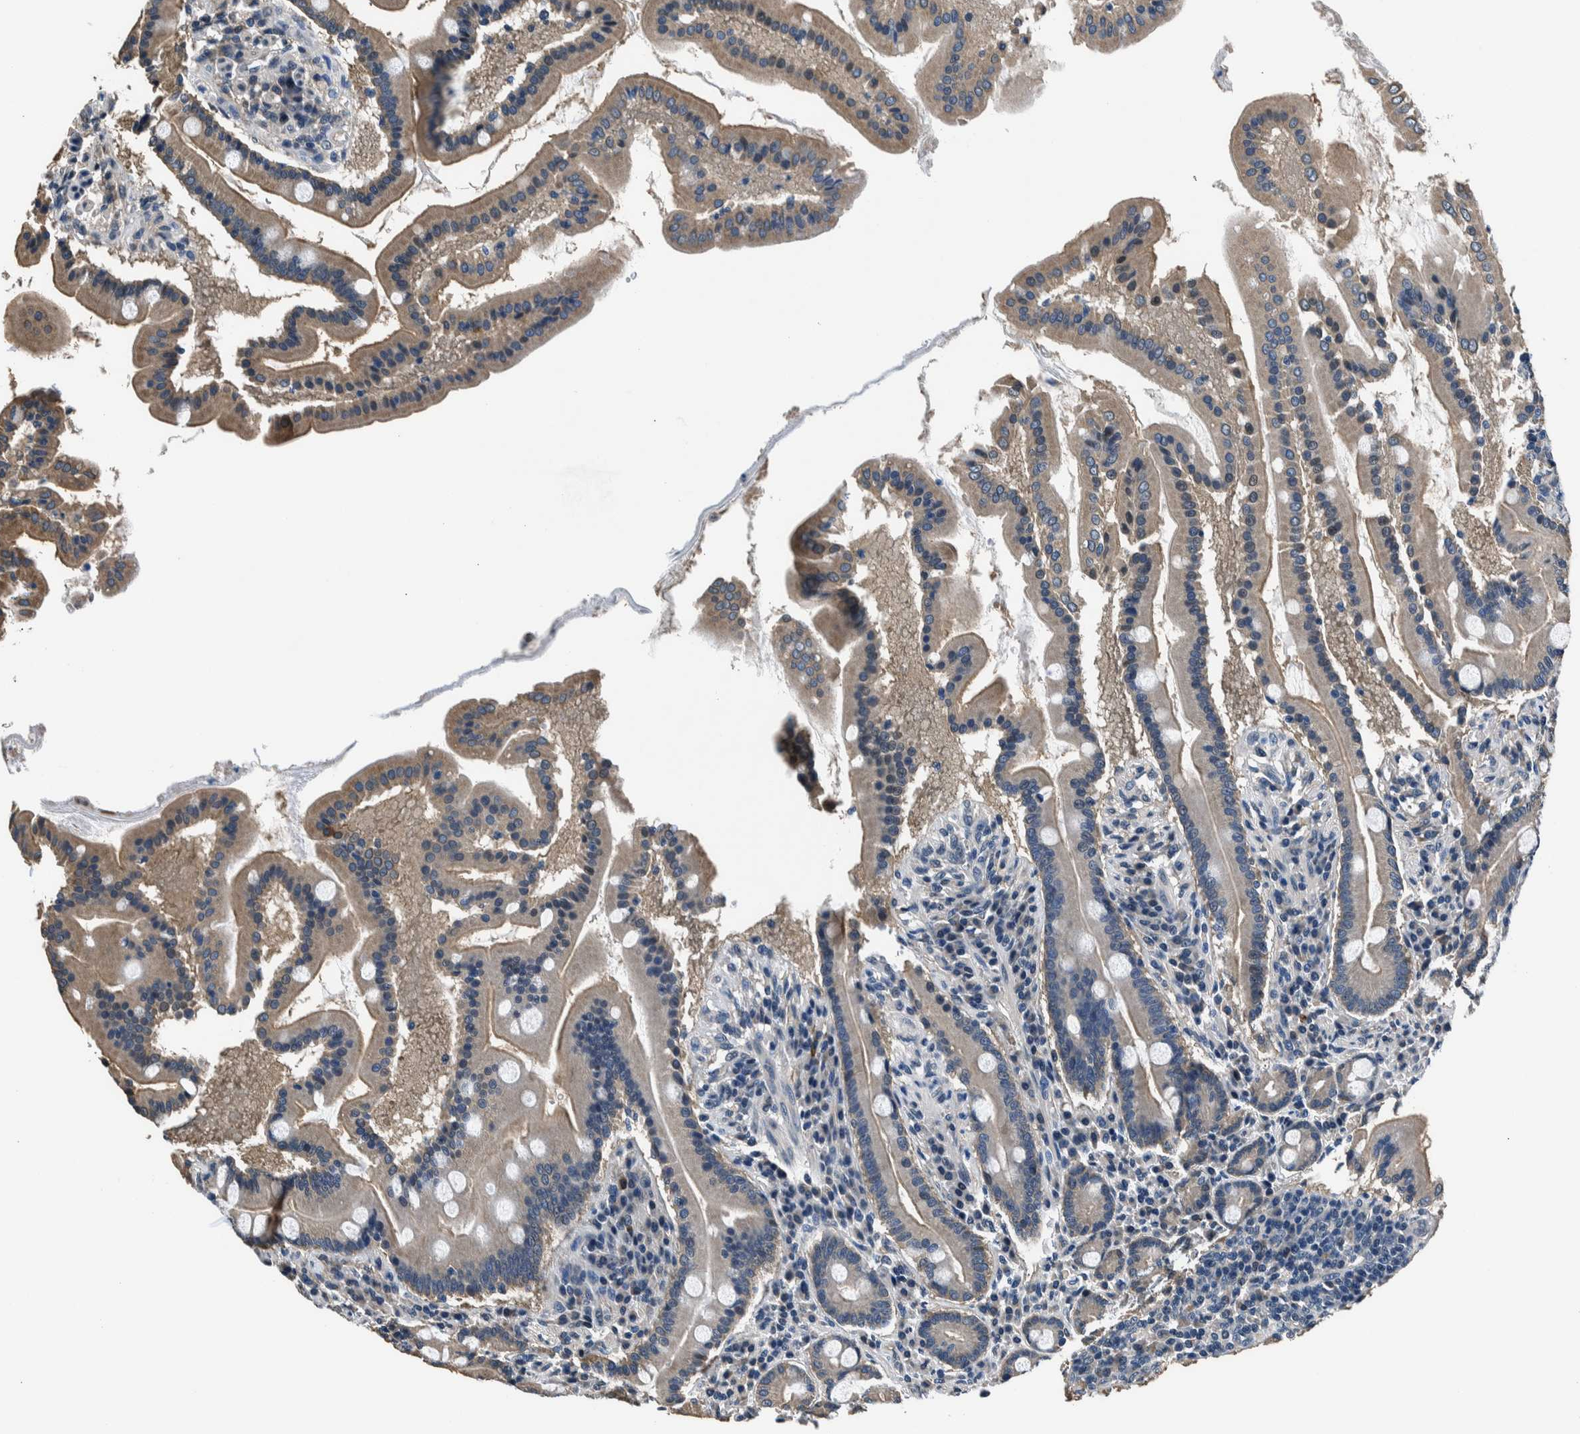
{"staining": {"intensity": "moderate", "quantity": "25%-75%", "location": "cytoplasmic/membranous"}, "tissue": "duodenum", "cell_type": "Glandular cells", "image_type": "normal", "snomed": [{"axis": "morphology", "description": "Normal tissue, NOS"}, {"axis": "topography", "description": "Duodenum"}], "caption": "A brown stain highlights moderate cytoplasmic/membranous staining of a protein in glandular cells of benign human duodenum. (brown staining indicates protein expression, while blue staining denotes nuclei).", "gene": "NIBAN2", "patient": {"sex": "male", "age": 50}}